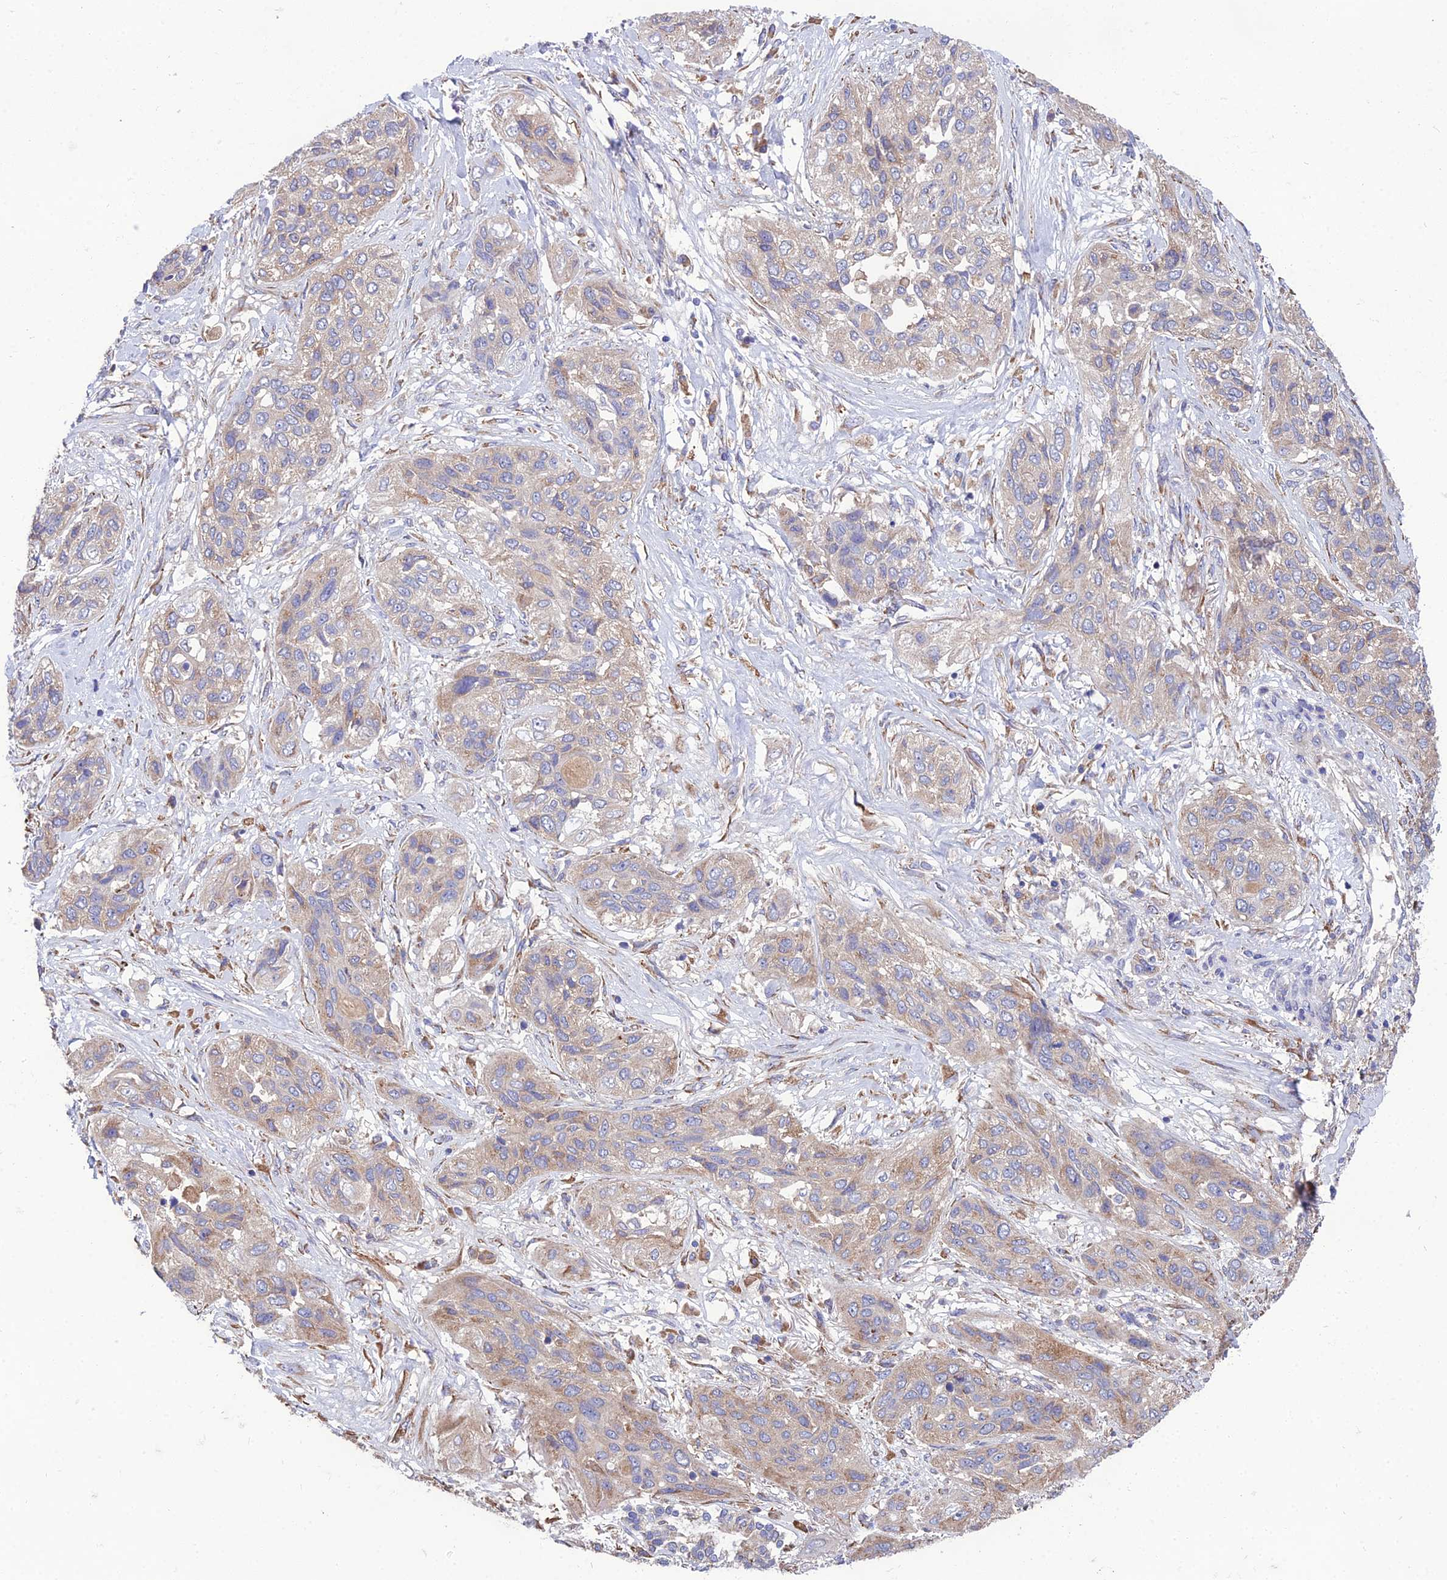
{"staining": {"intensity": "weak", "quantity": "<25%", "location": "cytoplasmic/membranous"}, "tissue": "lung cancer", "cell_type": "Tumor cells", "image_type": "cancer", "snomed": [{"axis": "morphology", "description": "Squamous cell carcinoma, NOS"}, {"axis": "topography", "description": "Lung"}], "caption": "Immunohistochemical staining of squamous cell carcinoma (lung) shows no significant positivity in tumor cells. The staining is performed using DAB (3,3'-diaminobenzidine) brown chromogen with nuclei counter-stained in using hematoxylin.", "gene": "UMAD1", "patient": {"sex": "female", "age": 70}}